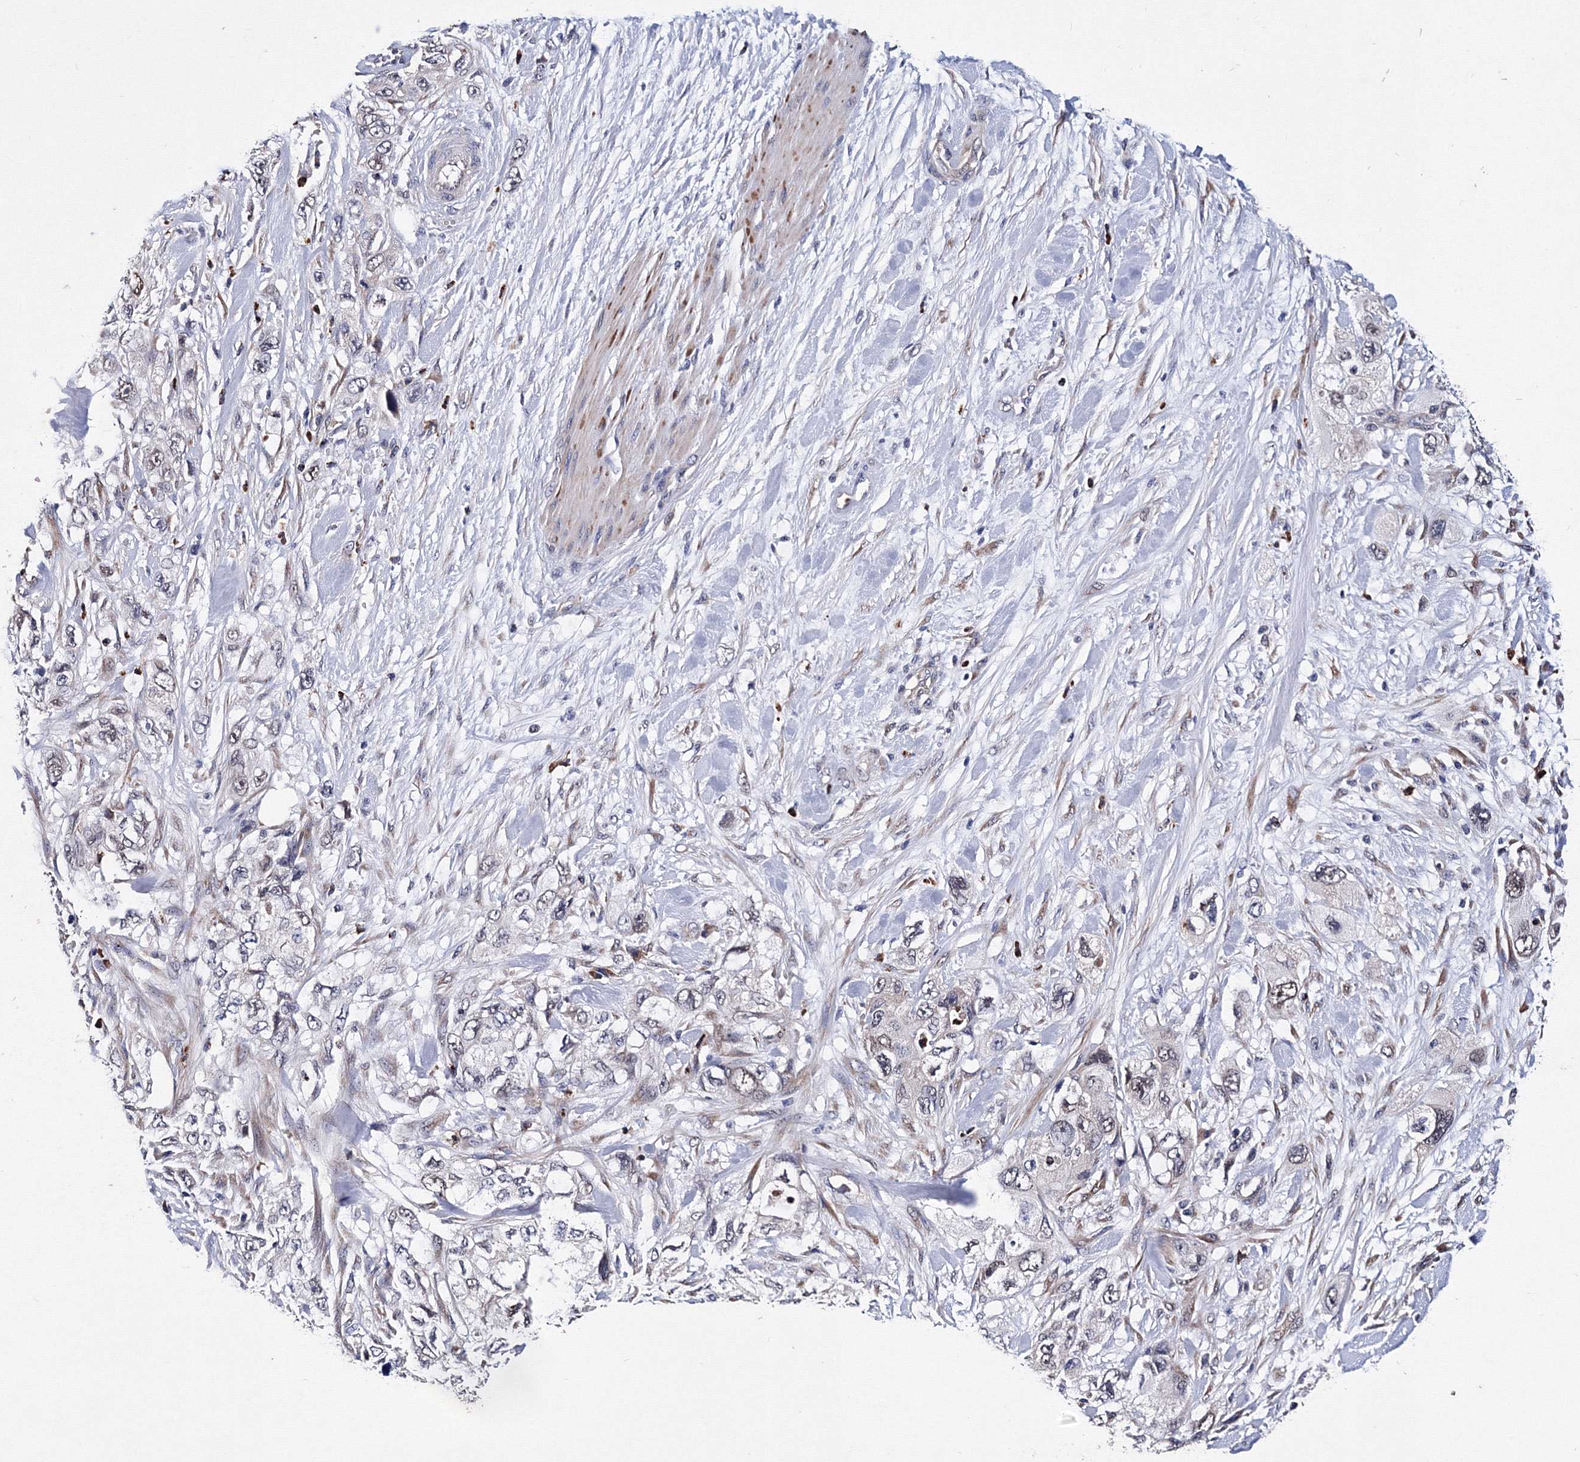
{"staining": {"intensity": "negative", "quantity": "none", "location": "none"}, "tissue": "pancreatic cancer", "cell_type": "Tumor cells", "image_type": "cancer", "snomed": [{"axis": "morphology", "description": "Adenocarcinoma, NOS"}, {"axis": "topography", "description": "Pancreas"}], "caption": "Protein analysis of adenocarcinoma (pancreatic) exhibits no significant expression in tumor cells.", "gene": "PHYKPL", "patient": {"sex": "female", "age": 73}}